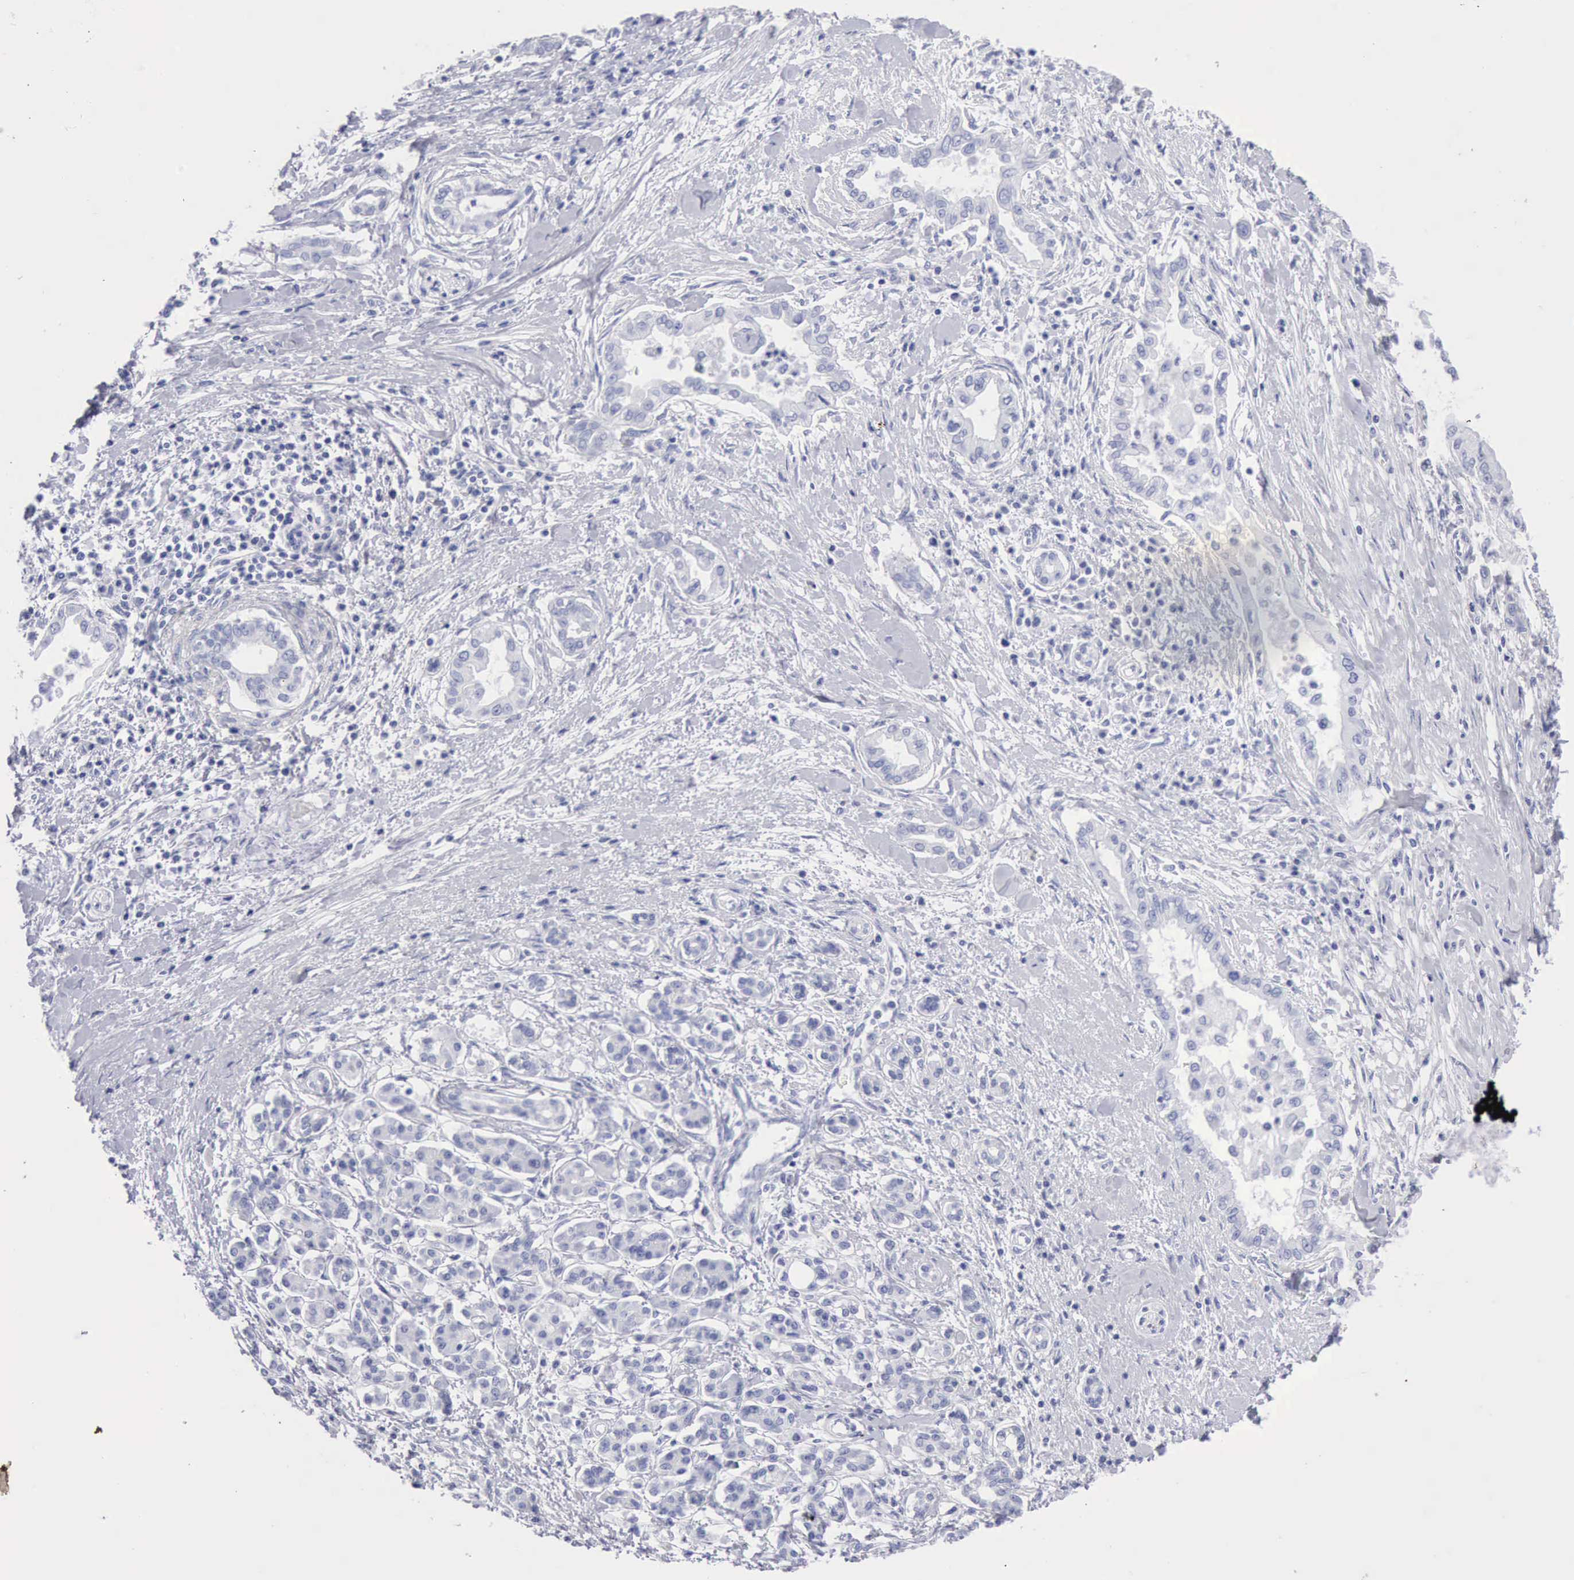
{"staining": {"intensity": "negative", "quantity": "none", "location": "none"}, "tissue": "pancreatic cancer", "cell_type": "Tumor cells", "image_type": "cancer", "snomed": [{"axis": "morphology", "description": "Adenocarcinoma, NOS"}, {"axis": "topography", "description": "Pancreas"}], "caption": "Immunohistochemistry micrograph of human pancreatic adenocarcinoma stained for a protein (brown), which shows no positivity in tumor cells. The staining is performed using DAB brown chromogen with nuclei counter-stained in using hematoxylin.", "gene": "KRT10", "patient": {"sex": "female", "age": 64}}